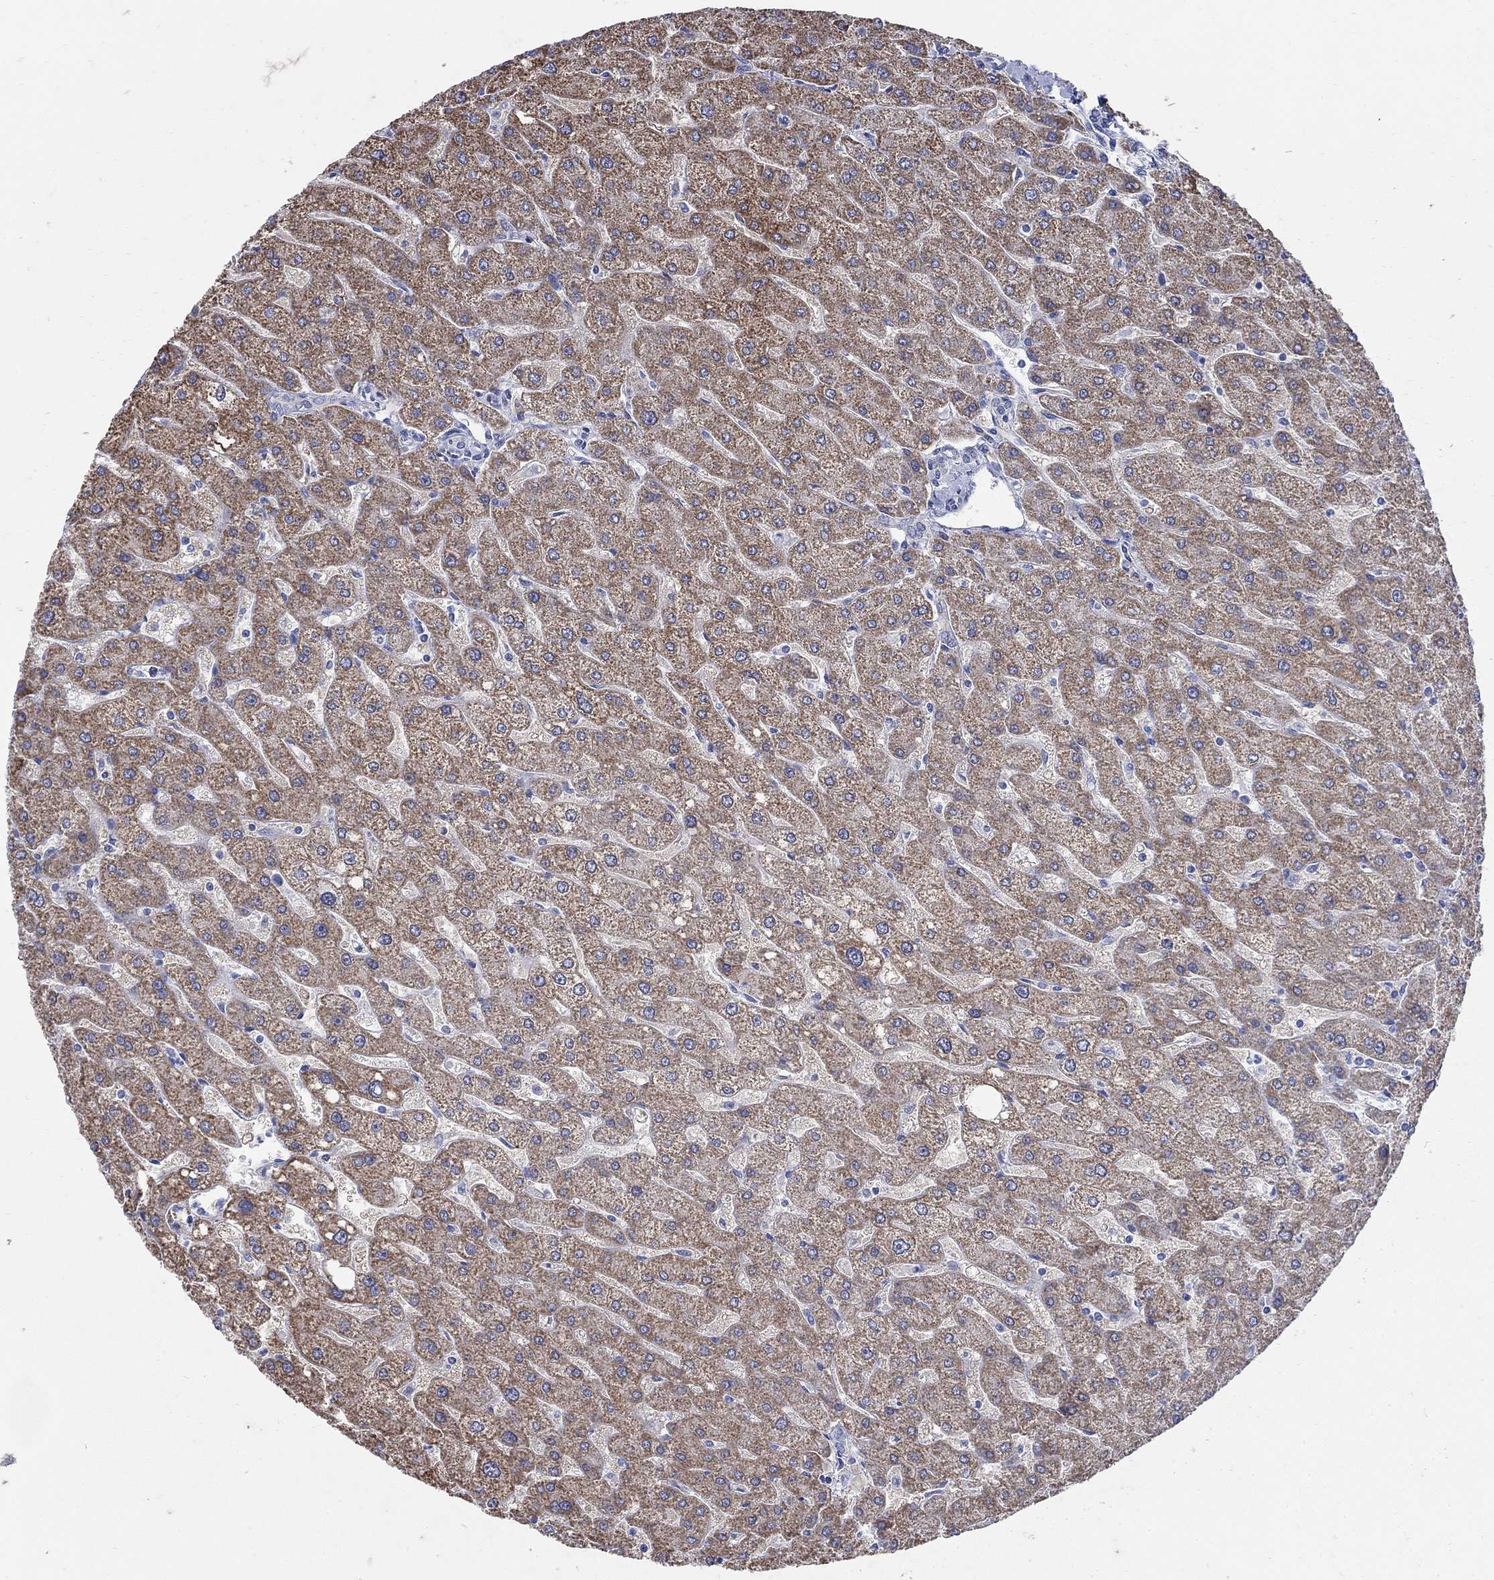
{"staining": {"intensity": "negative", "quantity": "none", "location": "none"}, "tissue": "liver", "cell_type": "Cholangiocytes", "image_type": "normal", "snomed": [{"axis": "morphology", "description": "Normal tissue, NOS"}, {"axis": "topography", "description": "Liver"}], "caption": "IHC micrograph of normal liver: human liver stained with DAB shows no significant protein positivity in cholangiocytes.", "gene": "ZDHHC14", "patient": {"sex": "male", "age": 67}}